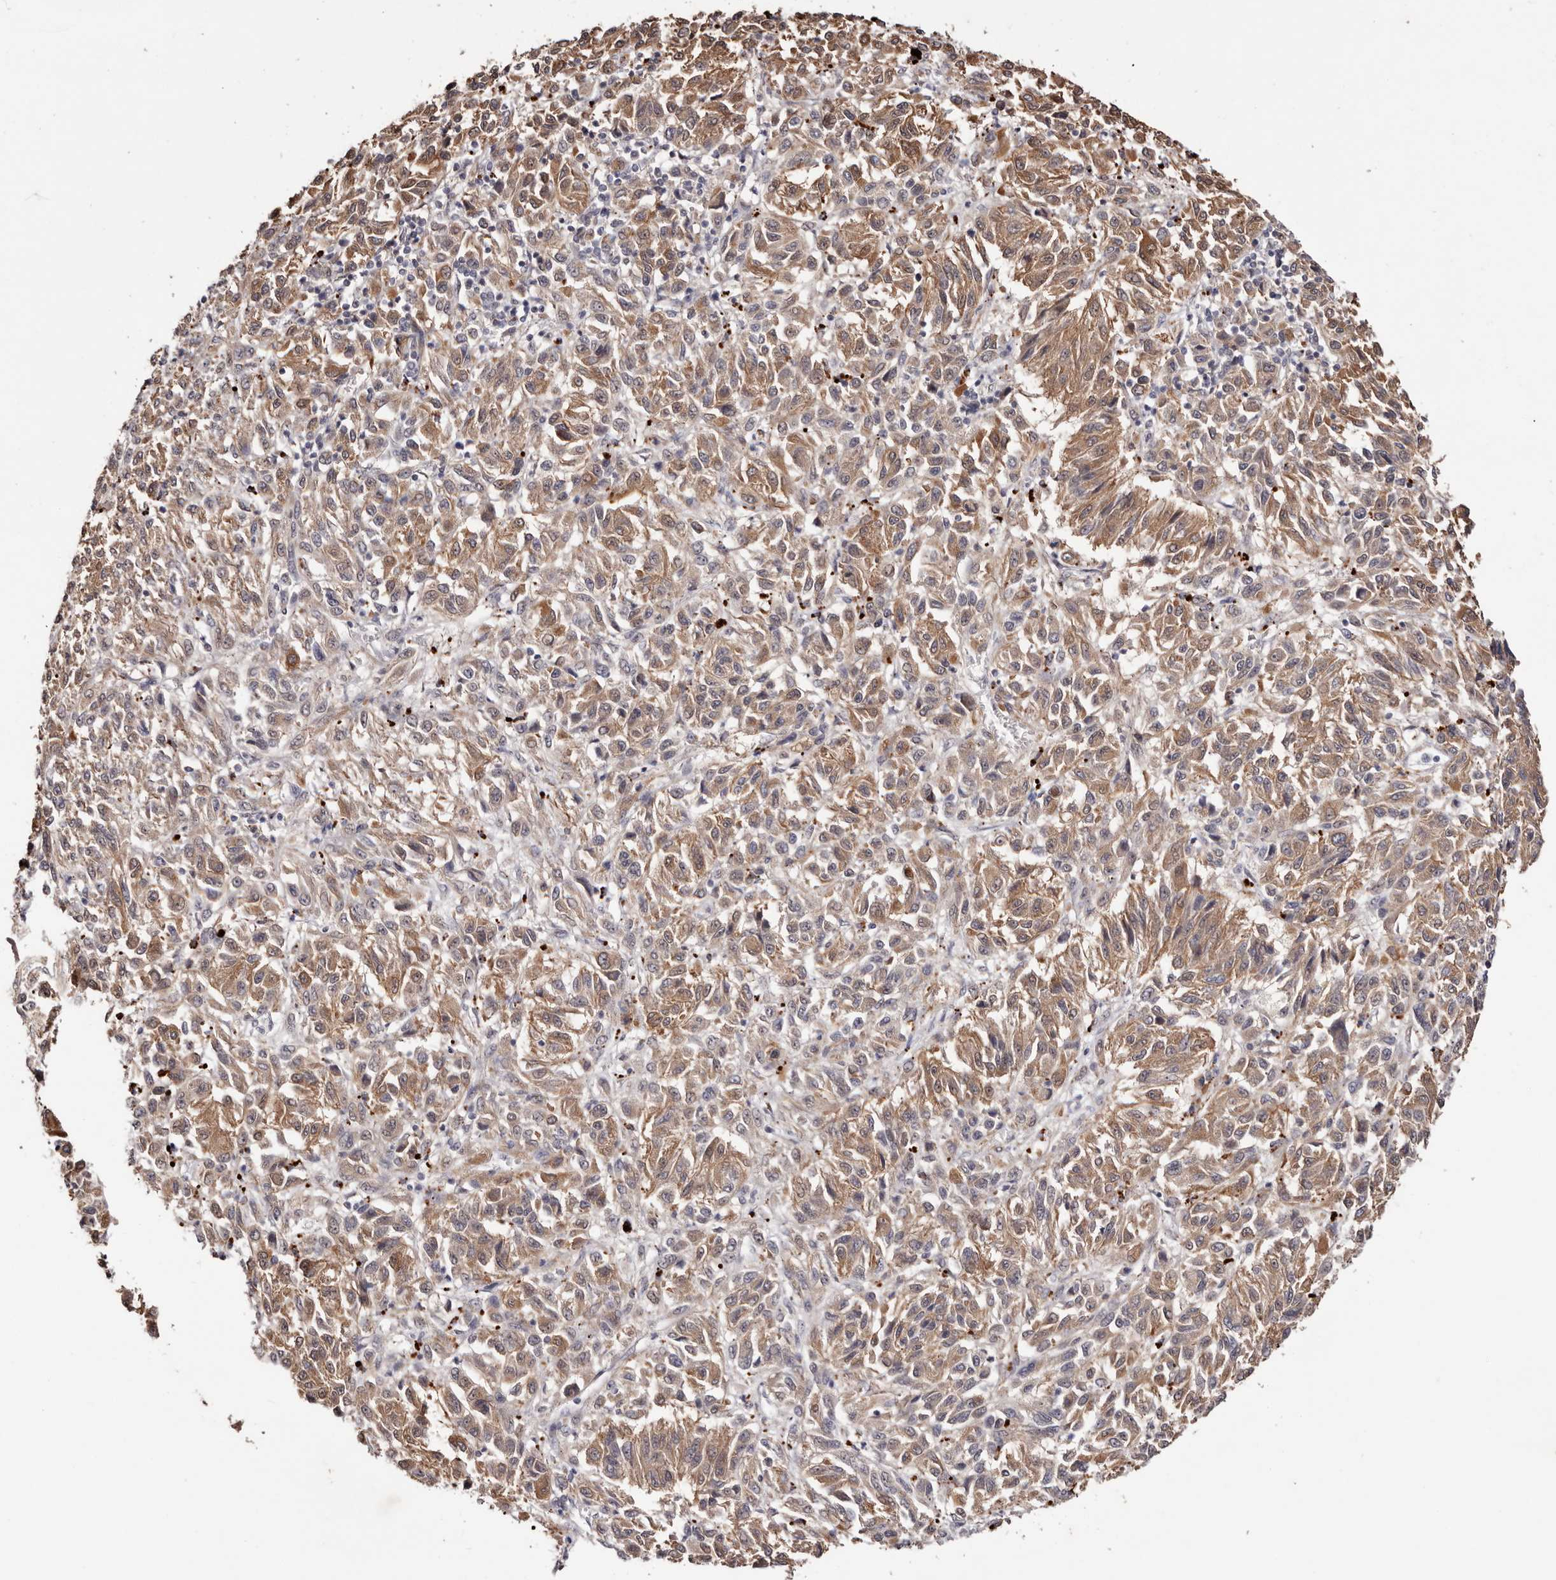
{"staining": {"intensity": "moderate", "quantity": ">75%", "location": "cytoplasmic/membranous"}, "tissue": "melanoma", "cell_type": "Tumor cells", "image_type": "cancer", "snomed": [{"axis": "morphology", "description": "Malignant melanoma, Metastatic site"}, {"axis": "topography", "description": "Lung"}], "caption": "Tumor cells demonstrate medium levels of moderate cytoplasmic/membranous staining in approximately >75% of cells in human malignant melanoma (metastatic site). The staining was performed using DAB (3,3'-diaminobenzidine) to visualize the protein expression in brown, while the nuclei were stained in blue with hematoxylin (Magnification: 20x).", "gene": "TYW3", "patient": {"sex": "male", "age": 64}}